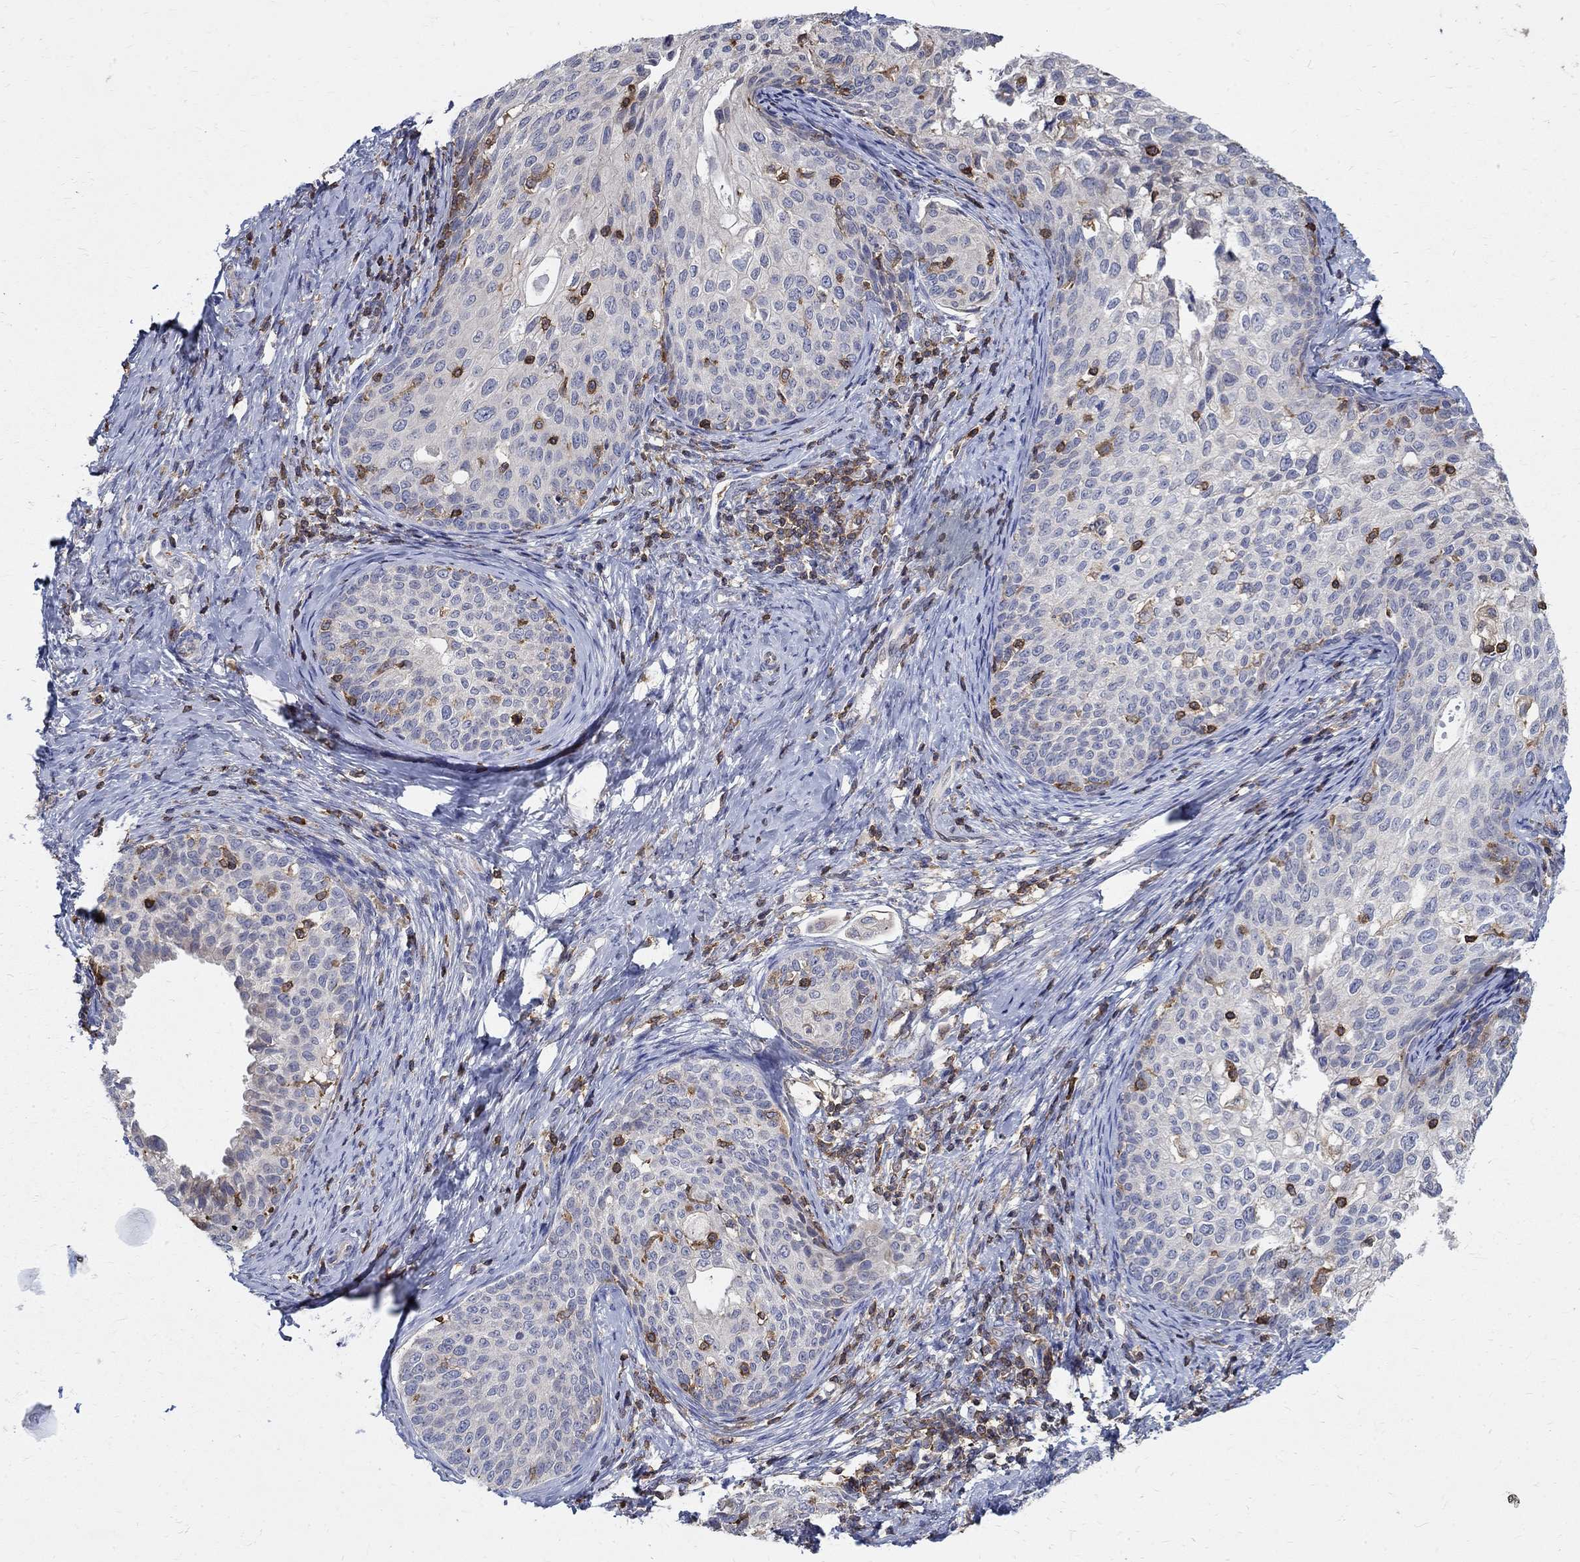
{"staining": {"intensity": "negative", "quantity": "none", "location": "none"}, "tissue": "cervical cancer", "cell_type": "Tumor cells", "image_type": "cancer", "snomed": [{"axis": "morphology", "description": "Squamous cell carcinoma, NOS"}, {"axis": "topography", "description": "Cervix"}], "caption": "High magnification brightfield microscopy of cervical squamous cell carcinoma stained with DAB (brown) and counterstained with hematoxylin (blue): tumor cells show no significant positivity. Nuclei are stained in blue.", "gene": "AGAP2", "patient": {"sex": "female", "age": 51}}